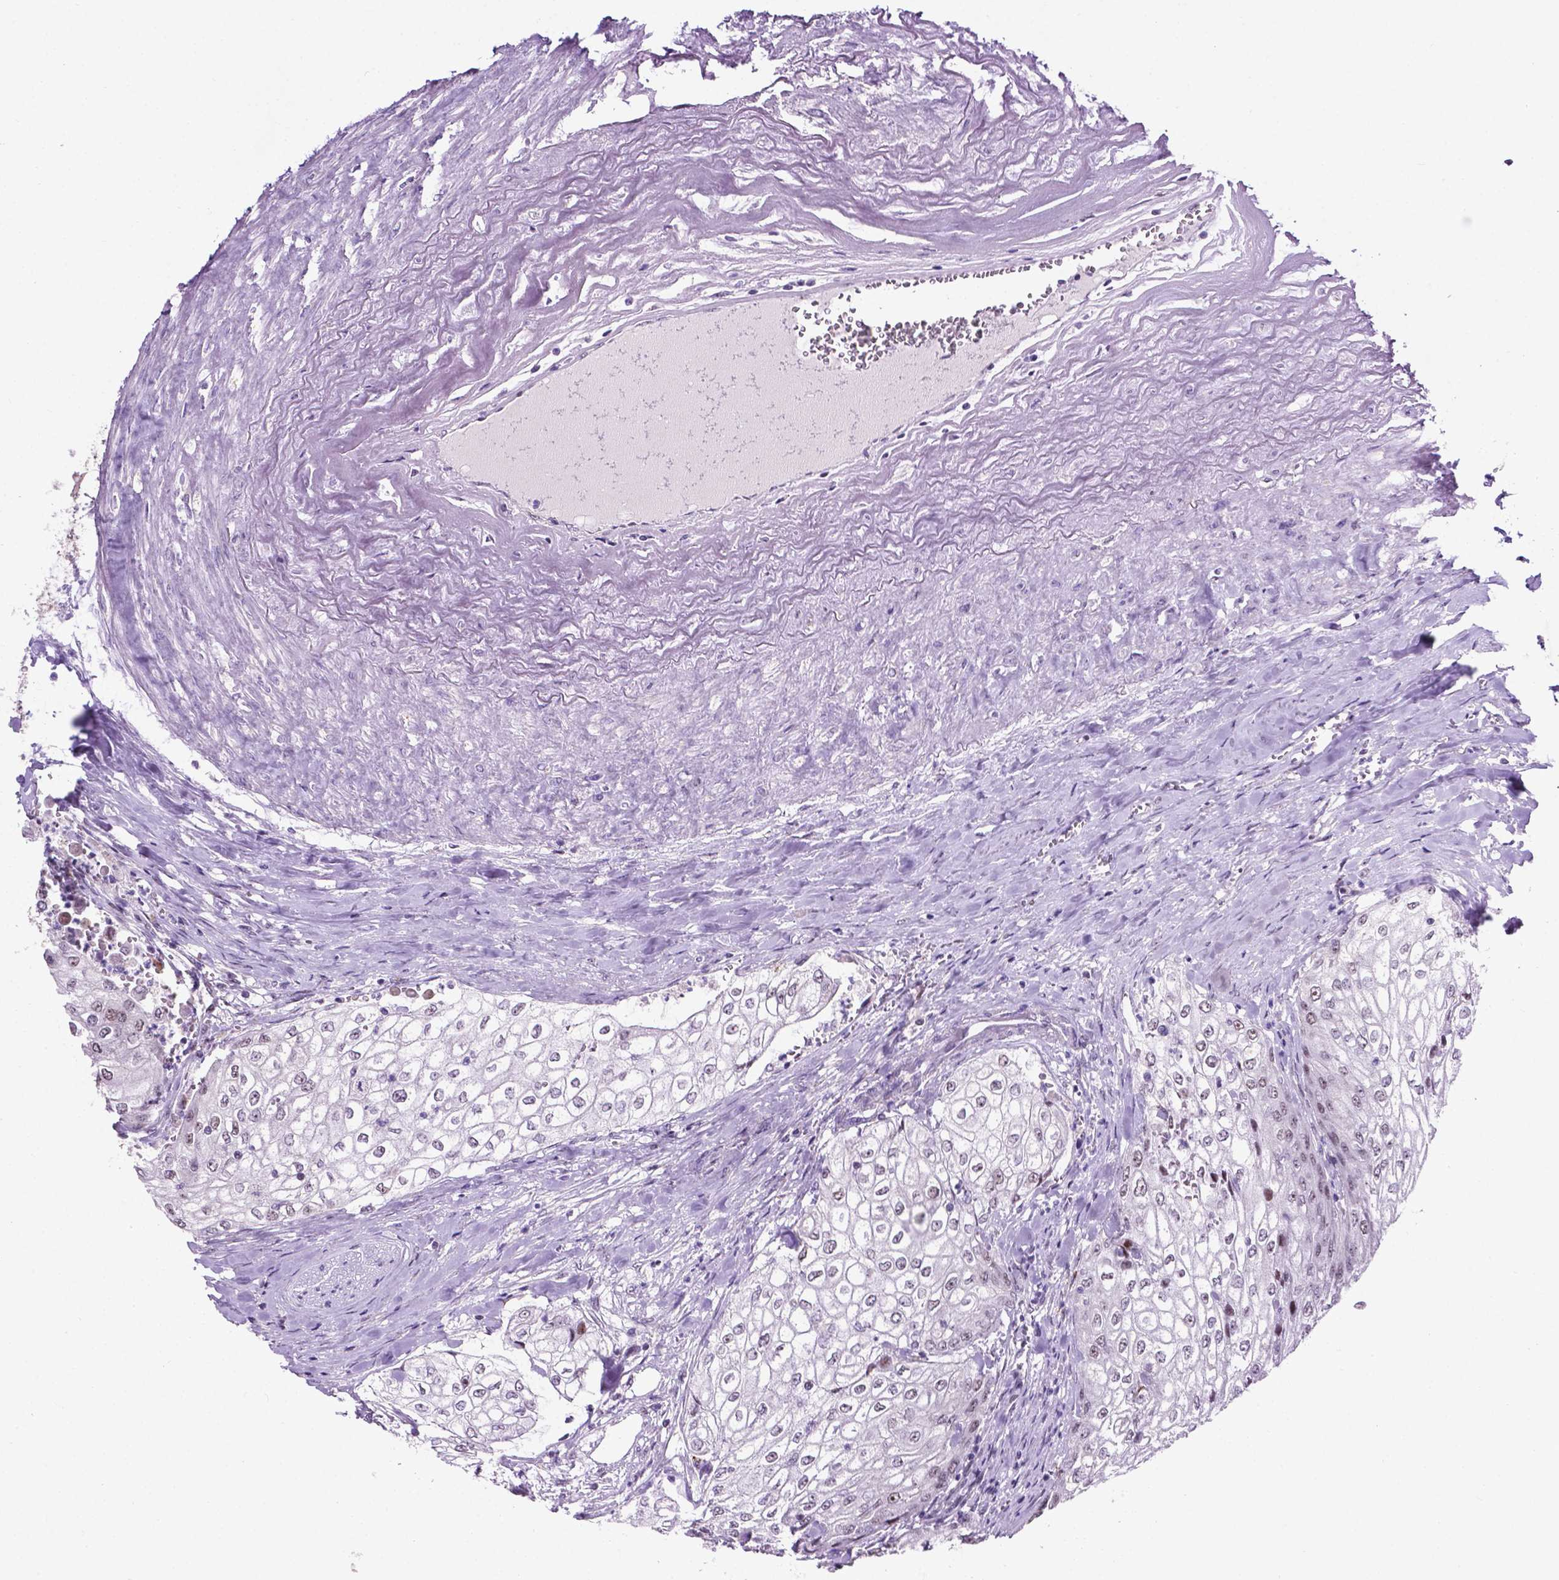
{"staining": {"intensity": "negative", "quantity": "none", "location": "none"}, "tissue": "urothelial cancer", "cell_type": "Tumor cells", "image_type": "cancer", "snomed": [{"axis": "morphology", "description": "Urothelial carcinoma, High grade"}, {"axis": "topography", "description": "Urinary bladder"}], "caption": "Tumor cells show no significant protein staining in high-grade urothelial carcinoma.", "gene": "SMAD3", "patient": {"sex": "male", "age": 62}}